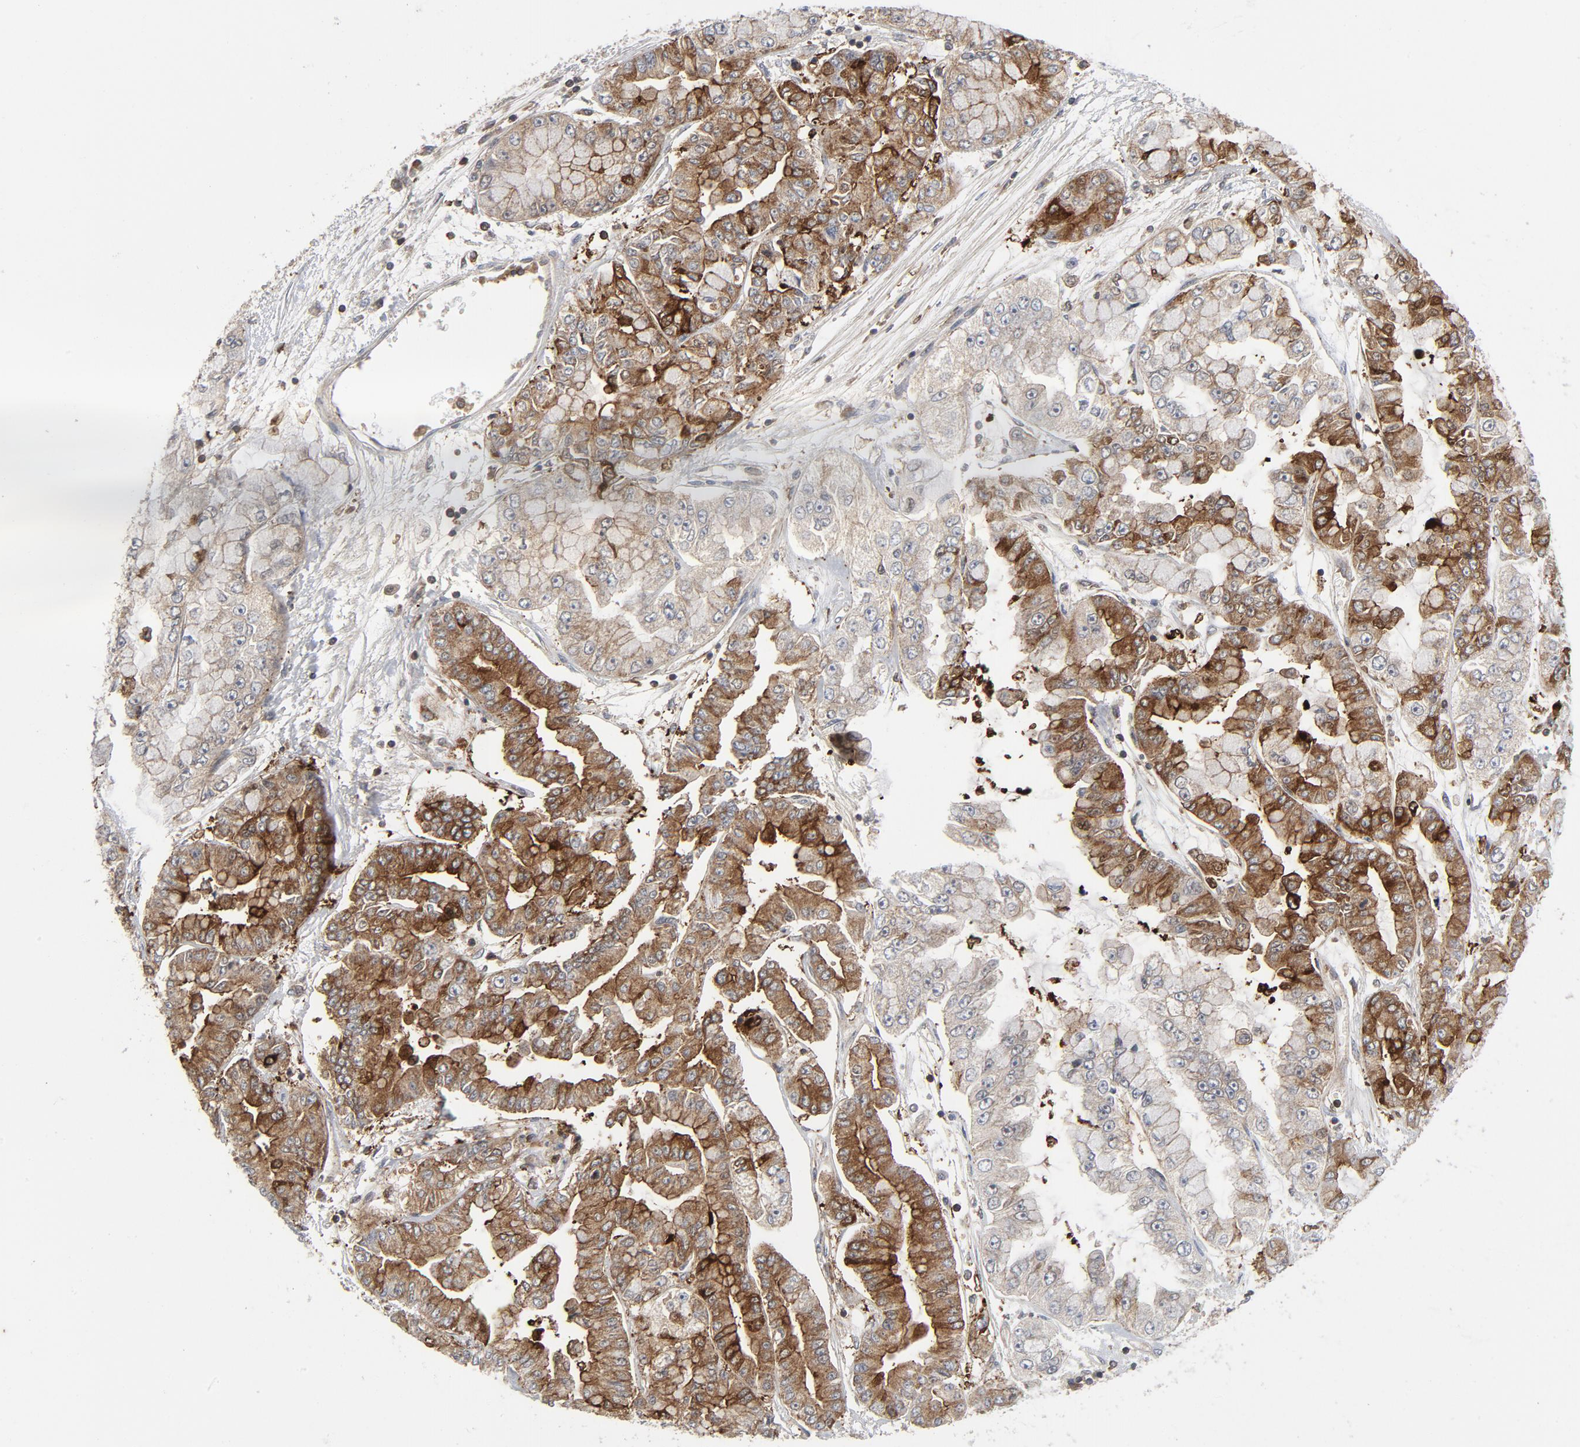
{"staining": {"intensity": "moderate", "quantity": ">75%", "location": "cytoplasmic/membranous"}, "tissue": "liver cancer", "cell_type": "Tumor cells", "image_type": "cancer", "snomed": [{"axis": "morphology", "description": "Cholangiocarcinoma"}, {"axis": "topography", "description": "Liver"}], "caption": "Human liver cancer stained with a brown dye shows moderate cytoplasmic/membranous positive expression in approximately >75% of tumor cells.", "gene": "YES1", "patient": {"sex": "female", "age": 79}}